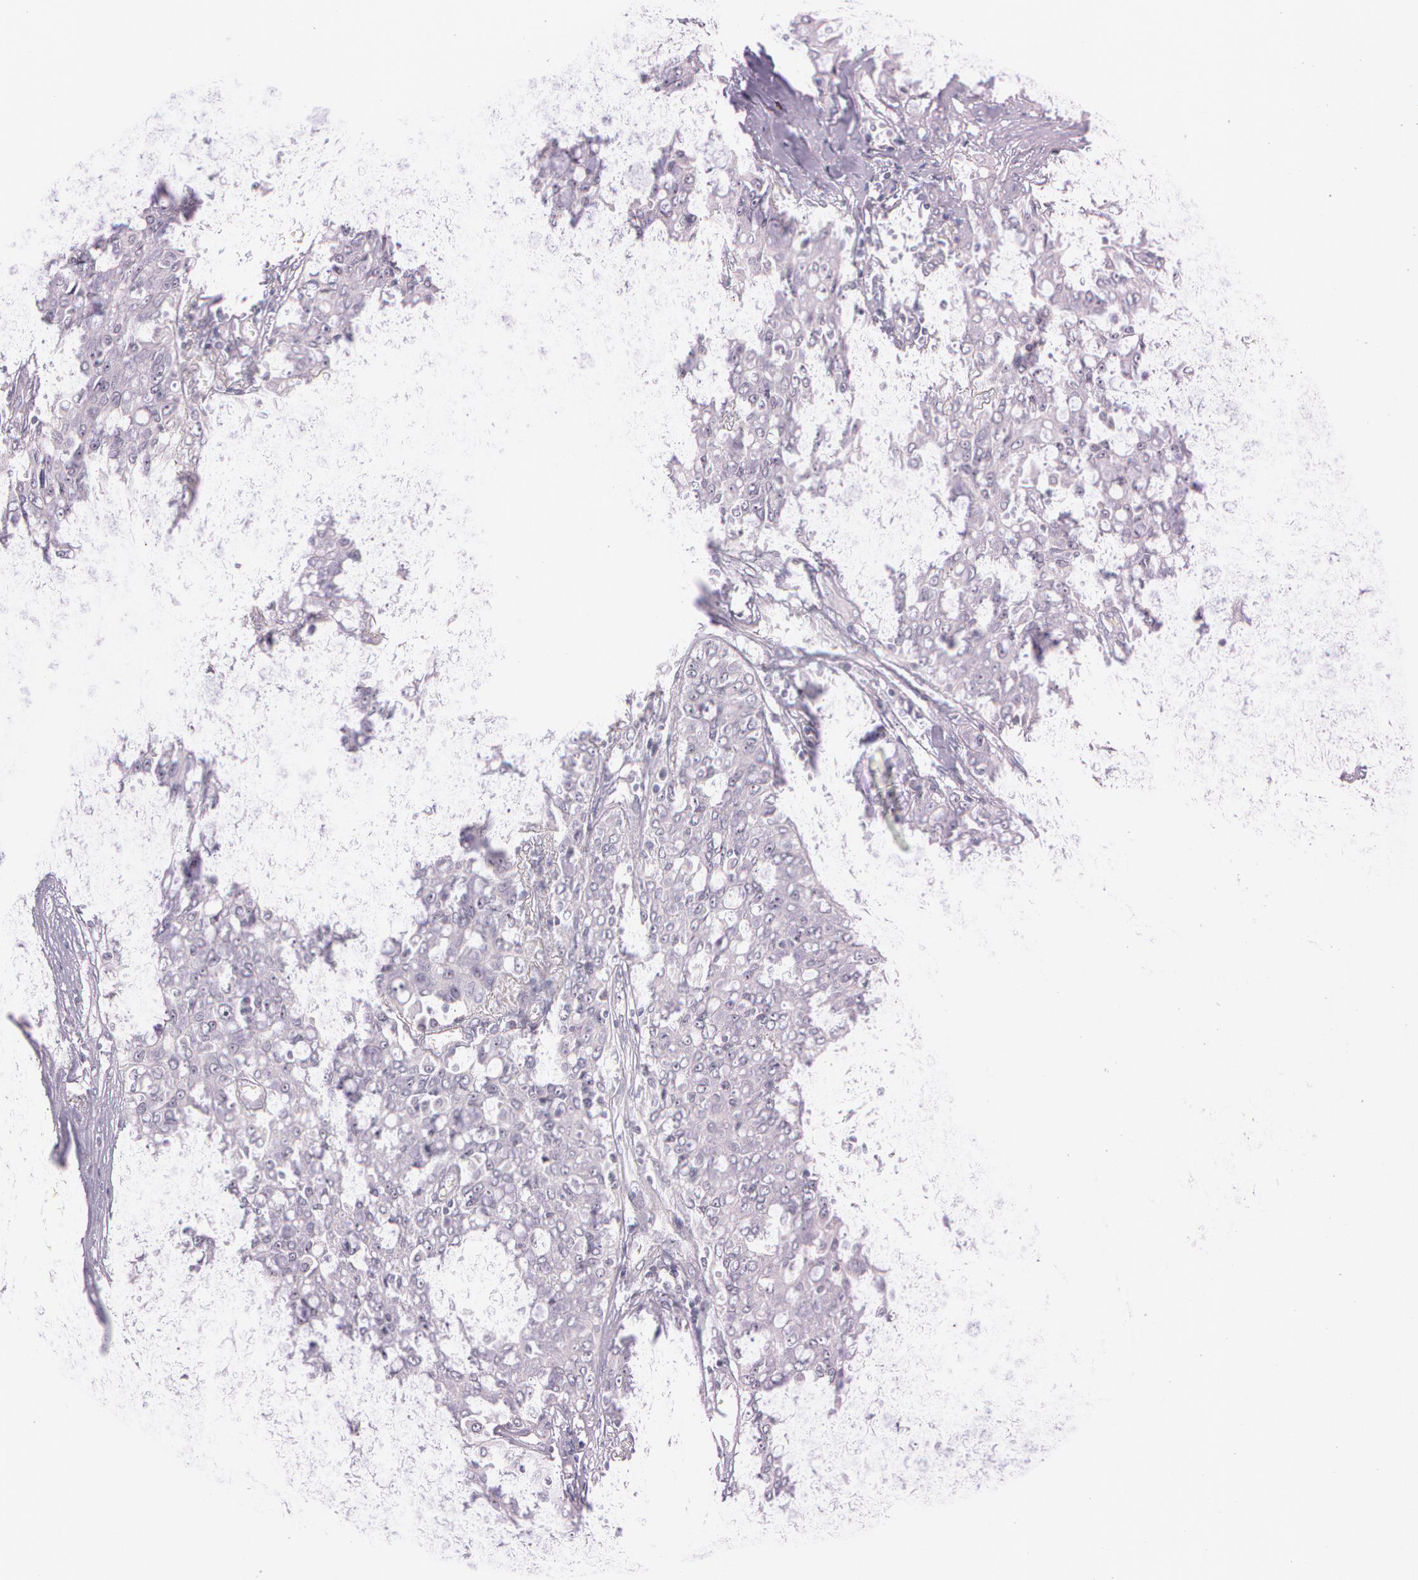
{"staining": {"intensity": "negative", "quantity": "none", "location": "none"}, "tissue": "lung cancer", "cell_type": "Tumor cells", "image_type": "cancer", "snomed": [{"axis": "morphology", "description": "Adenocarcinoma, NOS"}, {"axis": "topography", "description": "Lung"}], "caption": "This image is of adenocarcinoma (lung) stained with immunohistochemistry to label a protein in brown with the nuclei are counter-stained blue. There is no expression in tumor cells.", "gene": "FBL", "patient": {"sex": "female", "age": 44}}